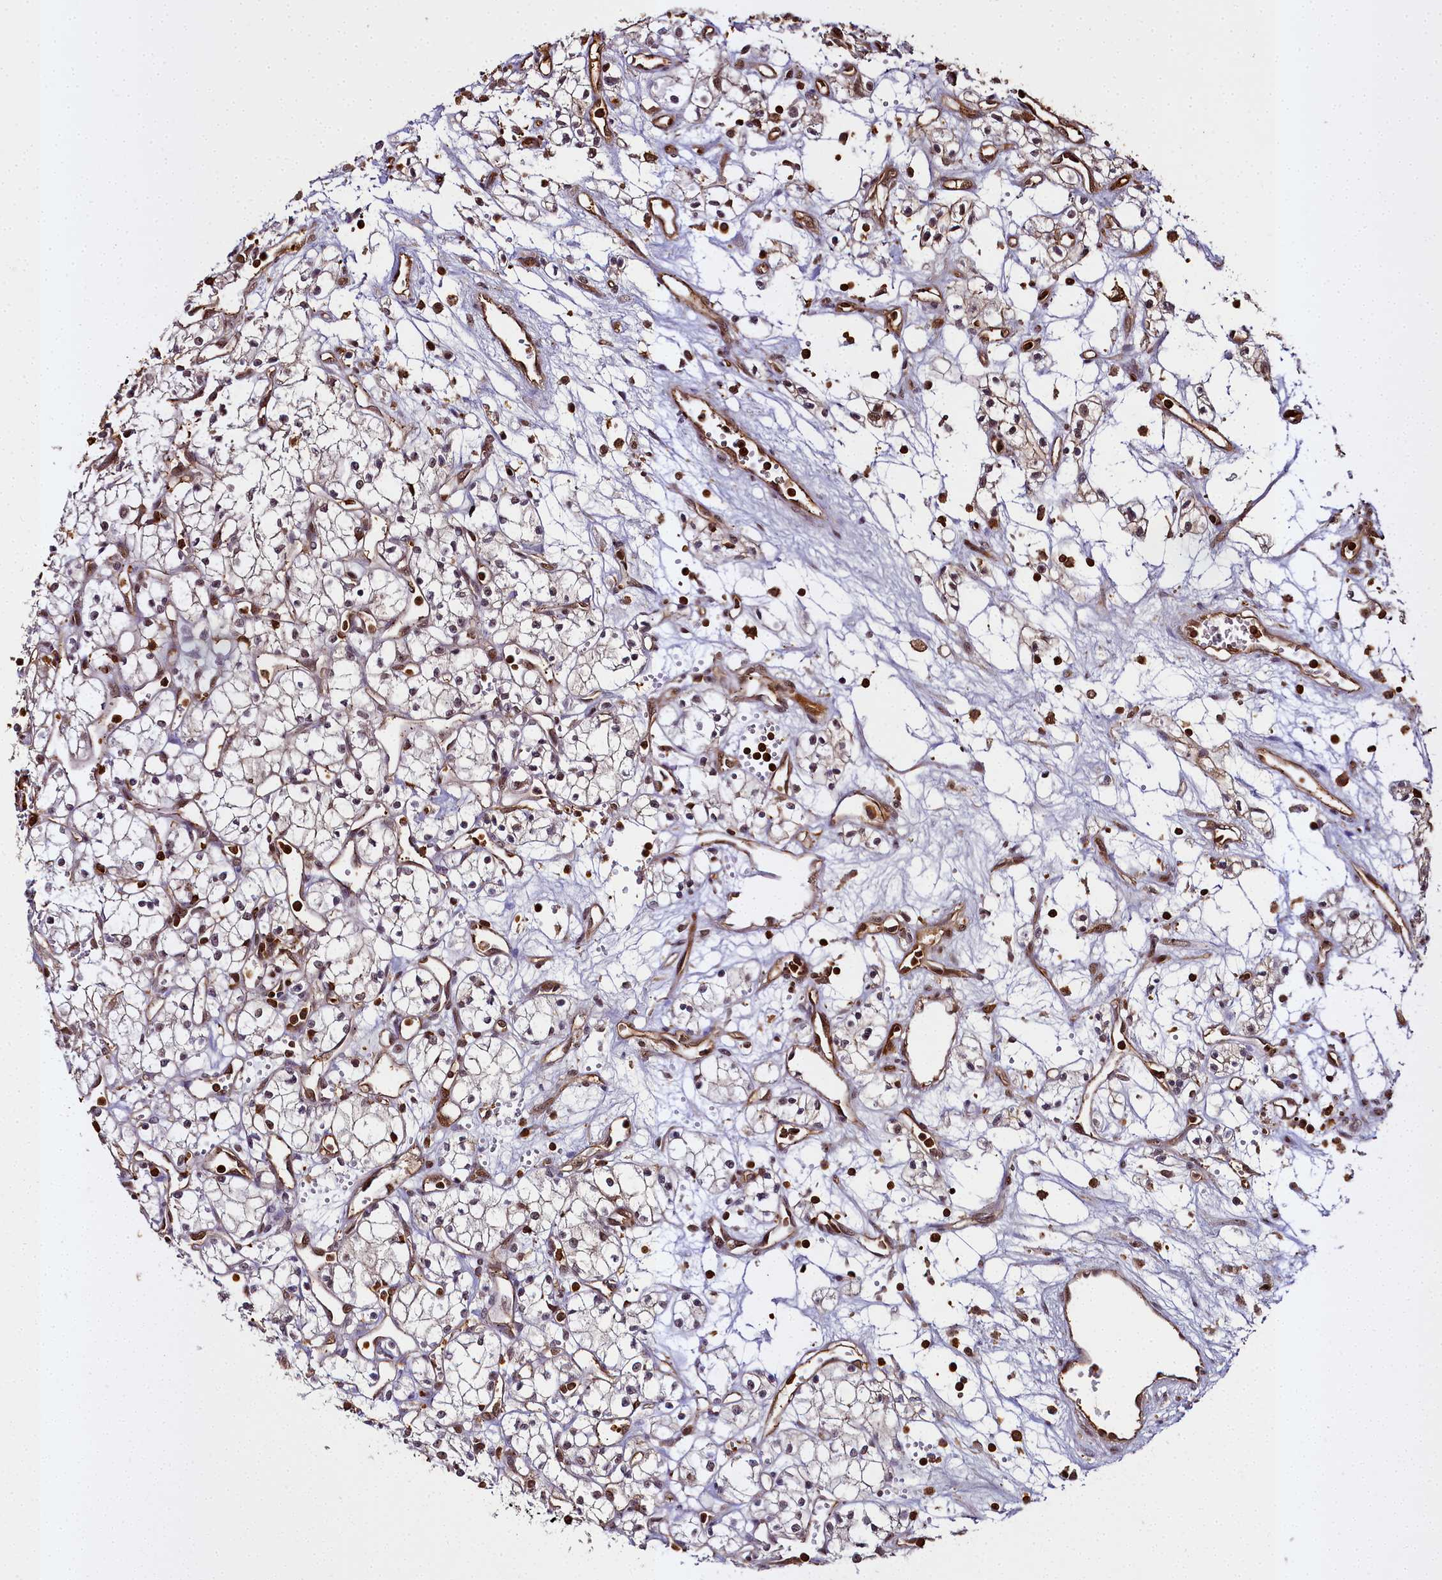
{"staining": {"intensity": "negative", "quantity": "none", "location": "none"}, "tissue": "renal cancer", "cell_type": "Tumor cells", "image_type": "cancer", "snomed": [{"axis": "morphology", "description": "Adenocarcinoma, NOS"}, {"axis": "topography", "description": "Kidney"}], "caption": "Protein analysis of renal adenocarcinoma displays no significant expression in tumor cells. Nuclei are stained in blue.", "gene": "PPP4C", "patient": {"sex": "male", "age": 59}}